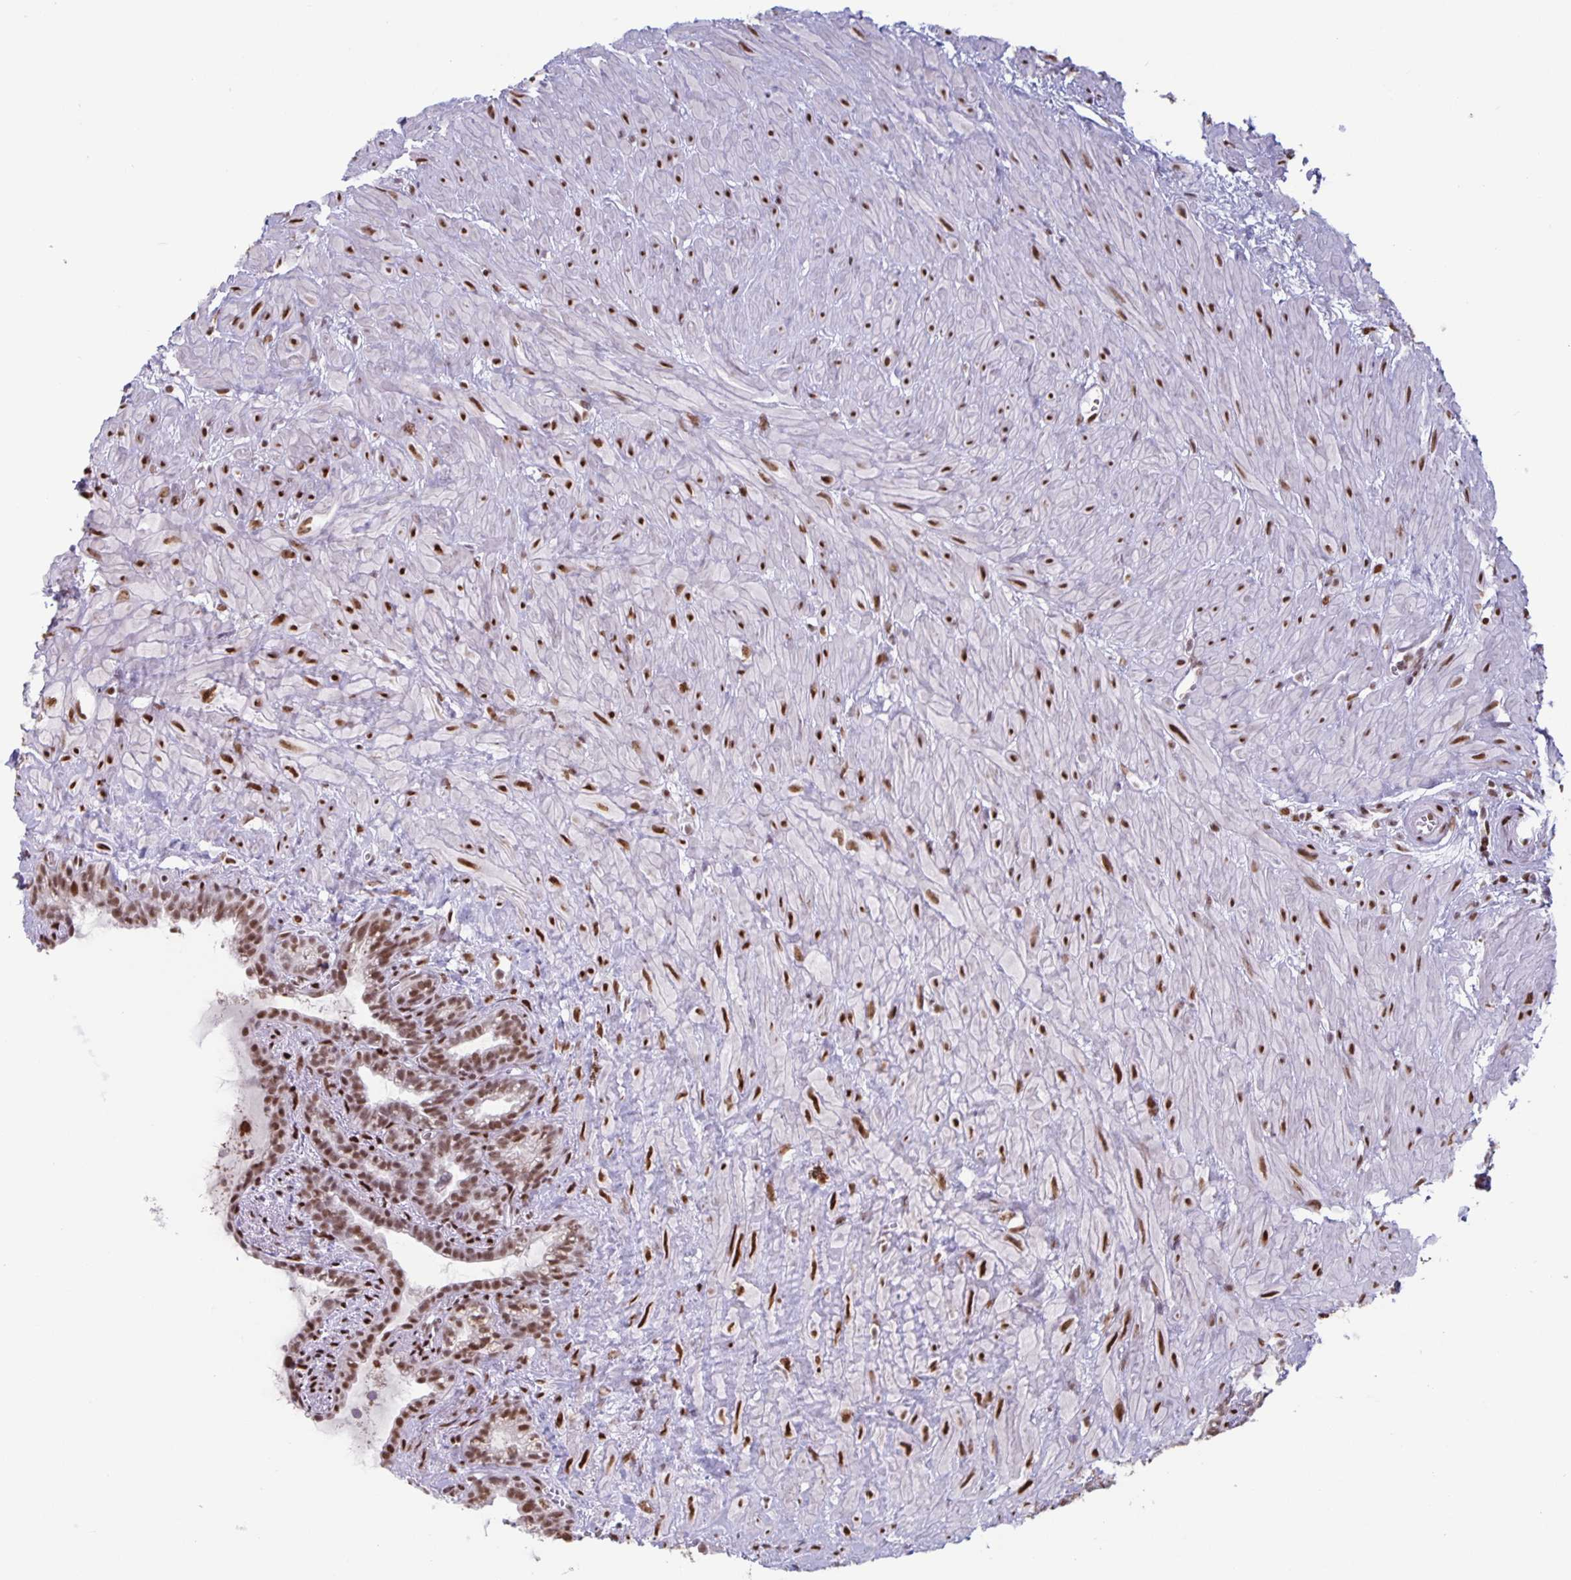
{"staining": {"intensity": "moderate", "quantity": "25%-75%", "location": "nuclear"}, "tissue": "seminal vesicle", "cell_type": "Glandular cells", "image_type": "normal", "snomed": [{"axis": "morphology", "description": "Normal tissue, NOS"}, {"axis": "topography", "description": "Seminal veicle"}], "caption": "The micrograph reveals immunohistochemical staining of benign seminal vesicle. There is moderate nuclear expression is seen in approximately 25%-75% of glandular cells. (IHC, brightfield microscopy, high magnification).", "gene": "JUND", "patient": {"sex": "male", "age": 76}}